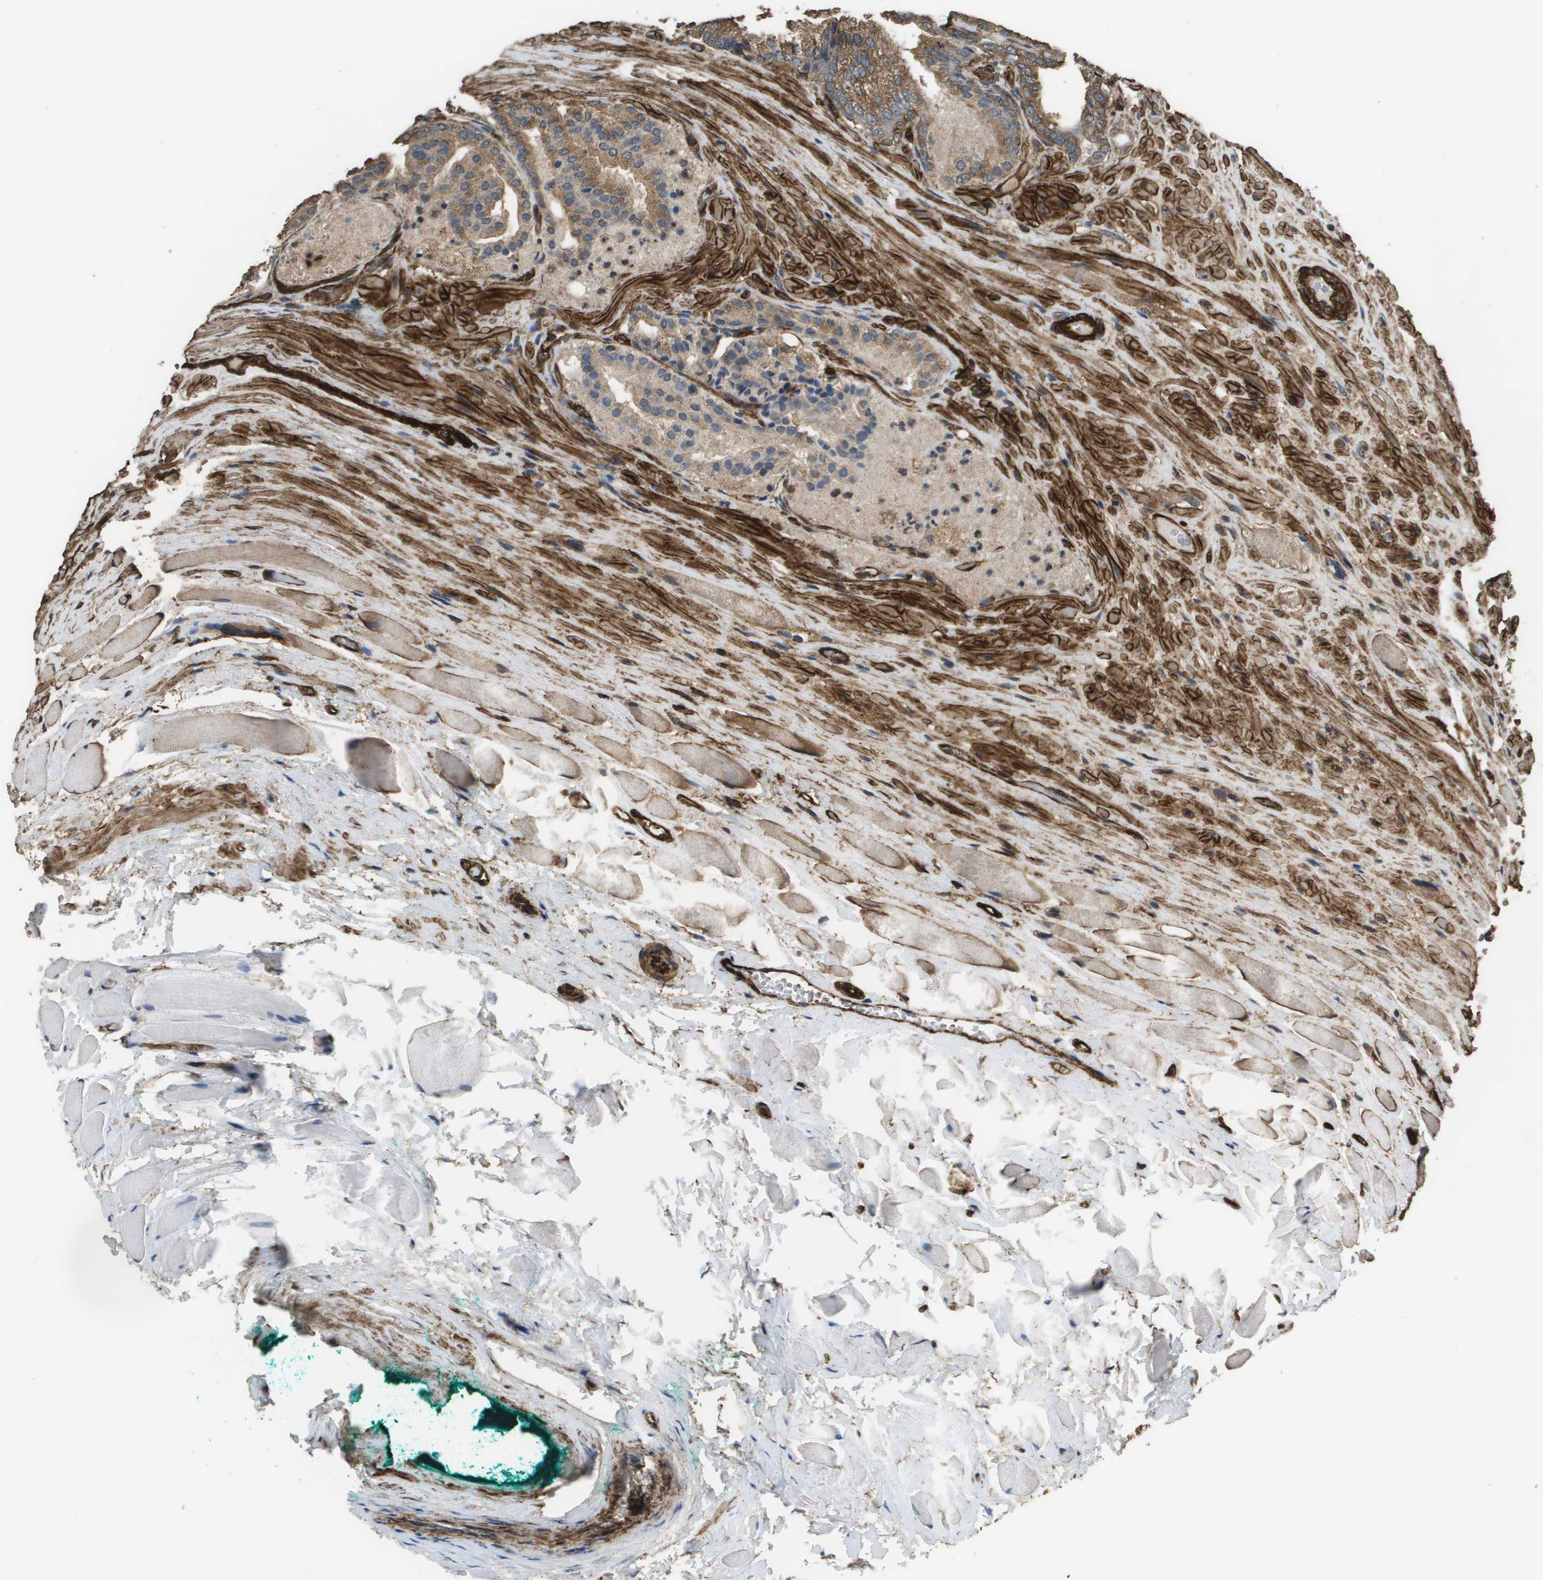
{"staining": {"intensity": "moderate", "quantity": "<25%", "location": "cytoplasmic/membranous,nuclear"}, "tissue": "prostate cancer", "cell_type": "Tumor cells", "image_type": "cancer", "snomed": [{"axis": "morphology", "description": "Adenocarcinoma, High grade"}, {"axis": "topography", "description": "Prostate"}], "caption": "This micrograph displays prostate cancer stained with immunohistochemistry (IHC) to label a protein in brown. The cytoplasmic/membranous and nuclear of tumor cells show moderate positivity for the protein. Nuclei are counter-stained blue.", "gene": "AAMP", "patient": {"sex": "male", "age": 59}}